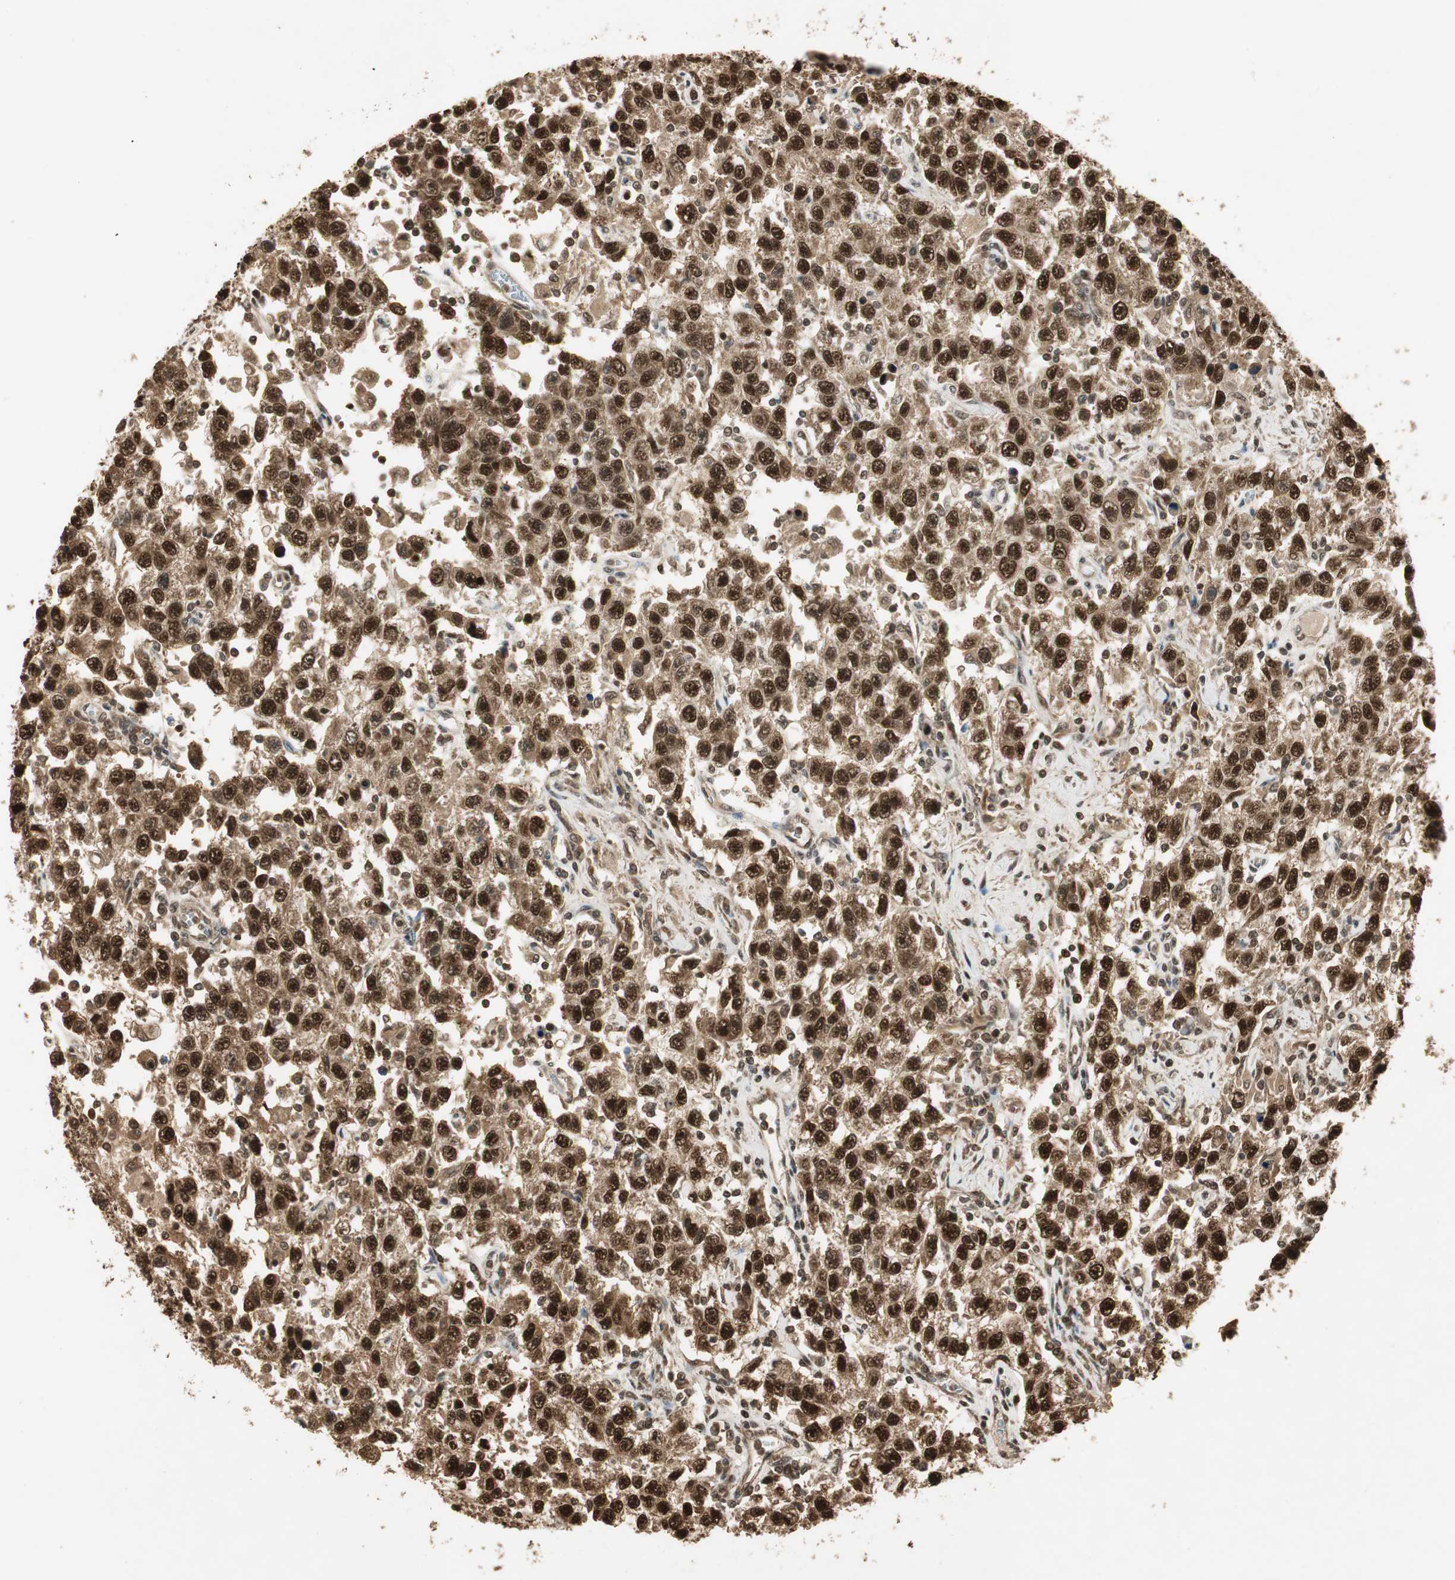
{"staining": {"intensity": "strong", "quantity": ">75%", "location": "cytoplasmic/membranous,nuclear"}, "tissue": "testis cancer", "cell_type": "Tumor cells", "image_type": "cancer", "snomed": [{"axis": "morphology", "description": "Seminoma, NOS"}, {"axis": "topography", "description": "Testis"}], "caption": "Human testis cancer stained with a brown dye demonstrates strong cytoplasmic/membranous and nuclear positive expression in approximately >75% of tumor cells.", "gene": "RPA3", "patient": {"sex": "male", "age": 41}}